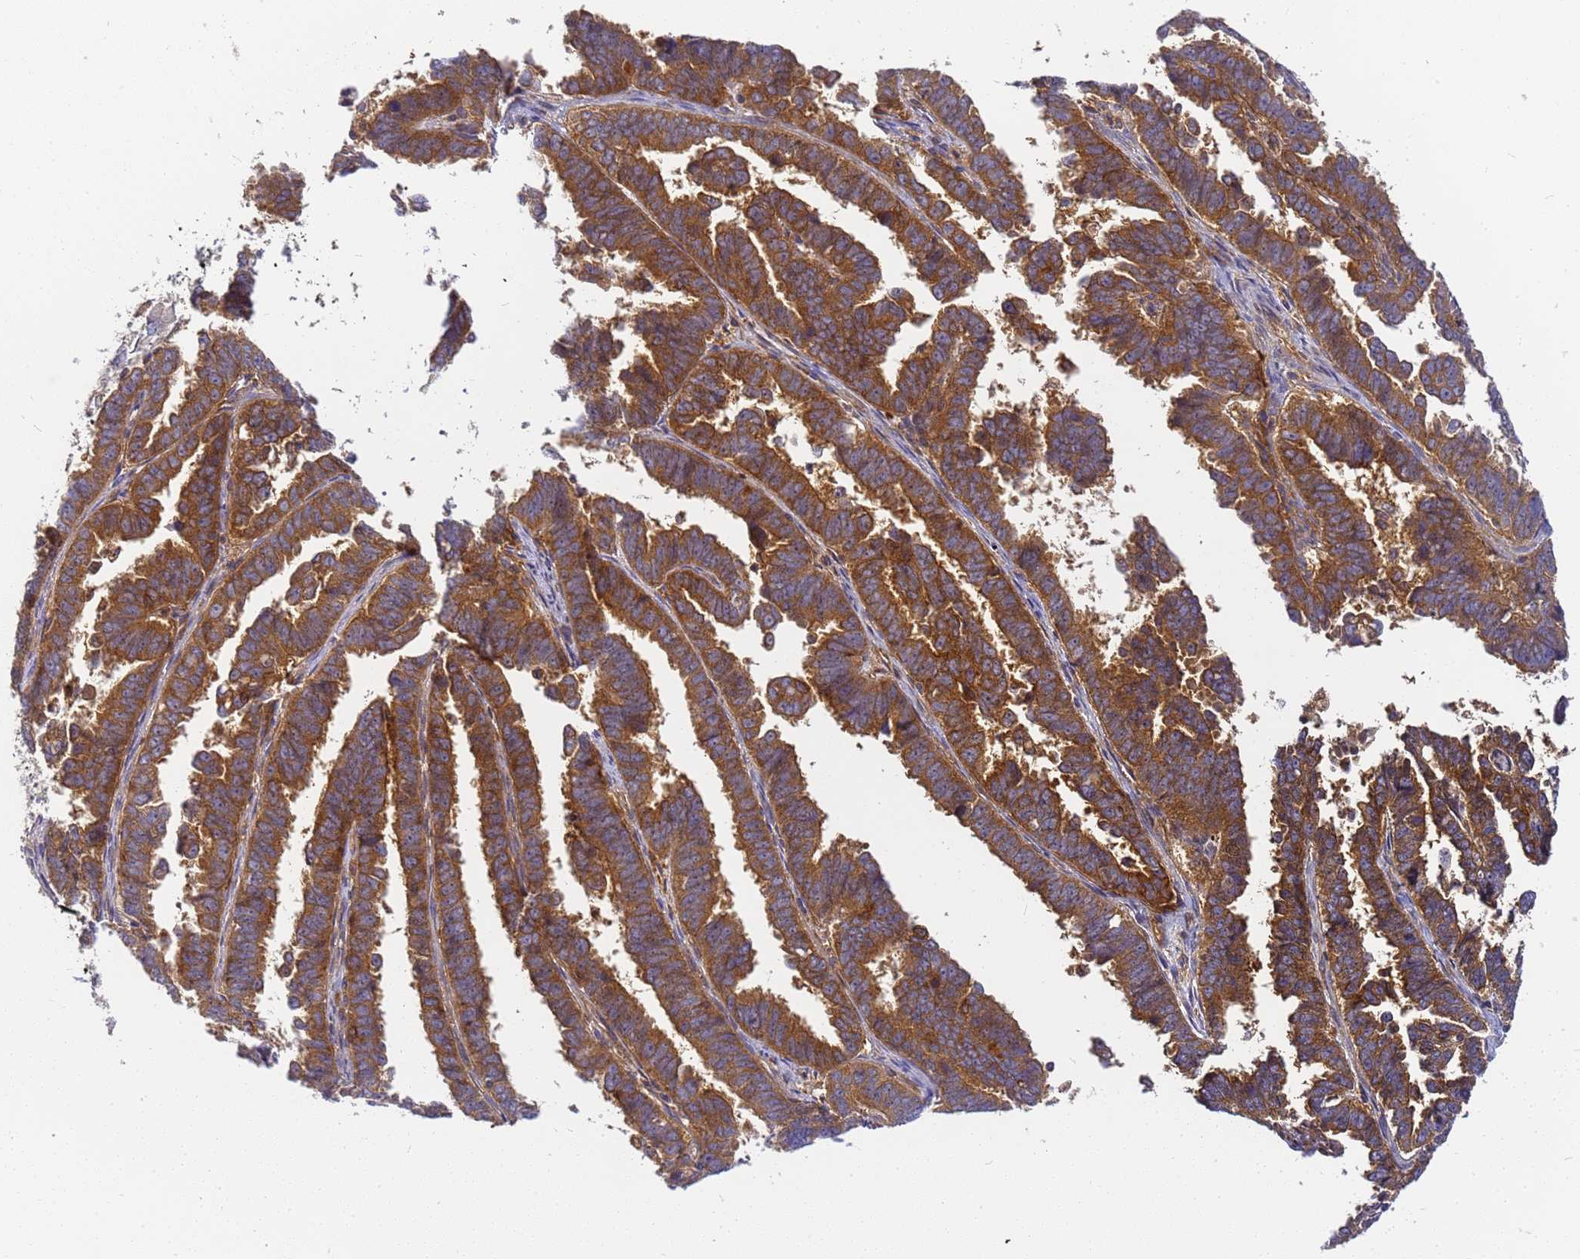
{"staining": {"intensity": "moderate", "quantity": ">75%", "location": "cytoplasmic/membranous"}, "tissue": "endometrial cancer", "cell_type": "Tumor cells", "image_type": "cancer", "snomed": [{"axis": "morphology", "description": "Adenocarcinoma, NOS"}, {"axis": "topography", "description": "Endometrium"}], "caption": "The histopathology image displays staining of endometrial cancer (adenocarcinoma), revealing moderate cytoplasmic/membranous protein positivity (brown color) within tumor cells.", "gene": "CHM", "patient": {"sex": "female", "age": 75}}